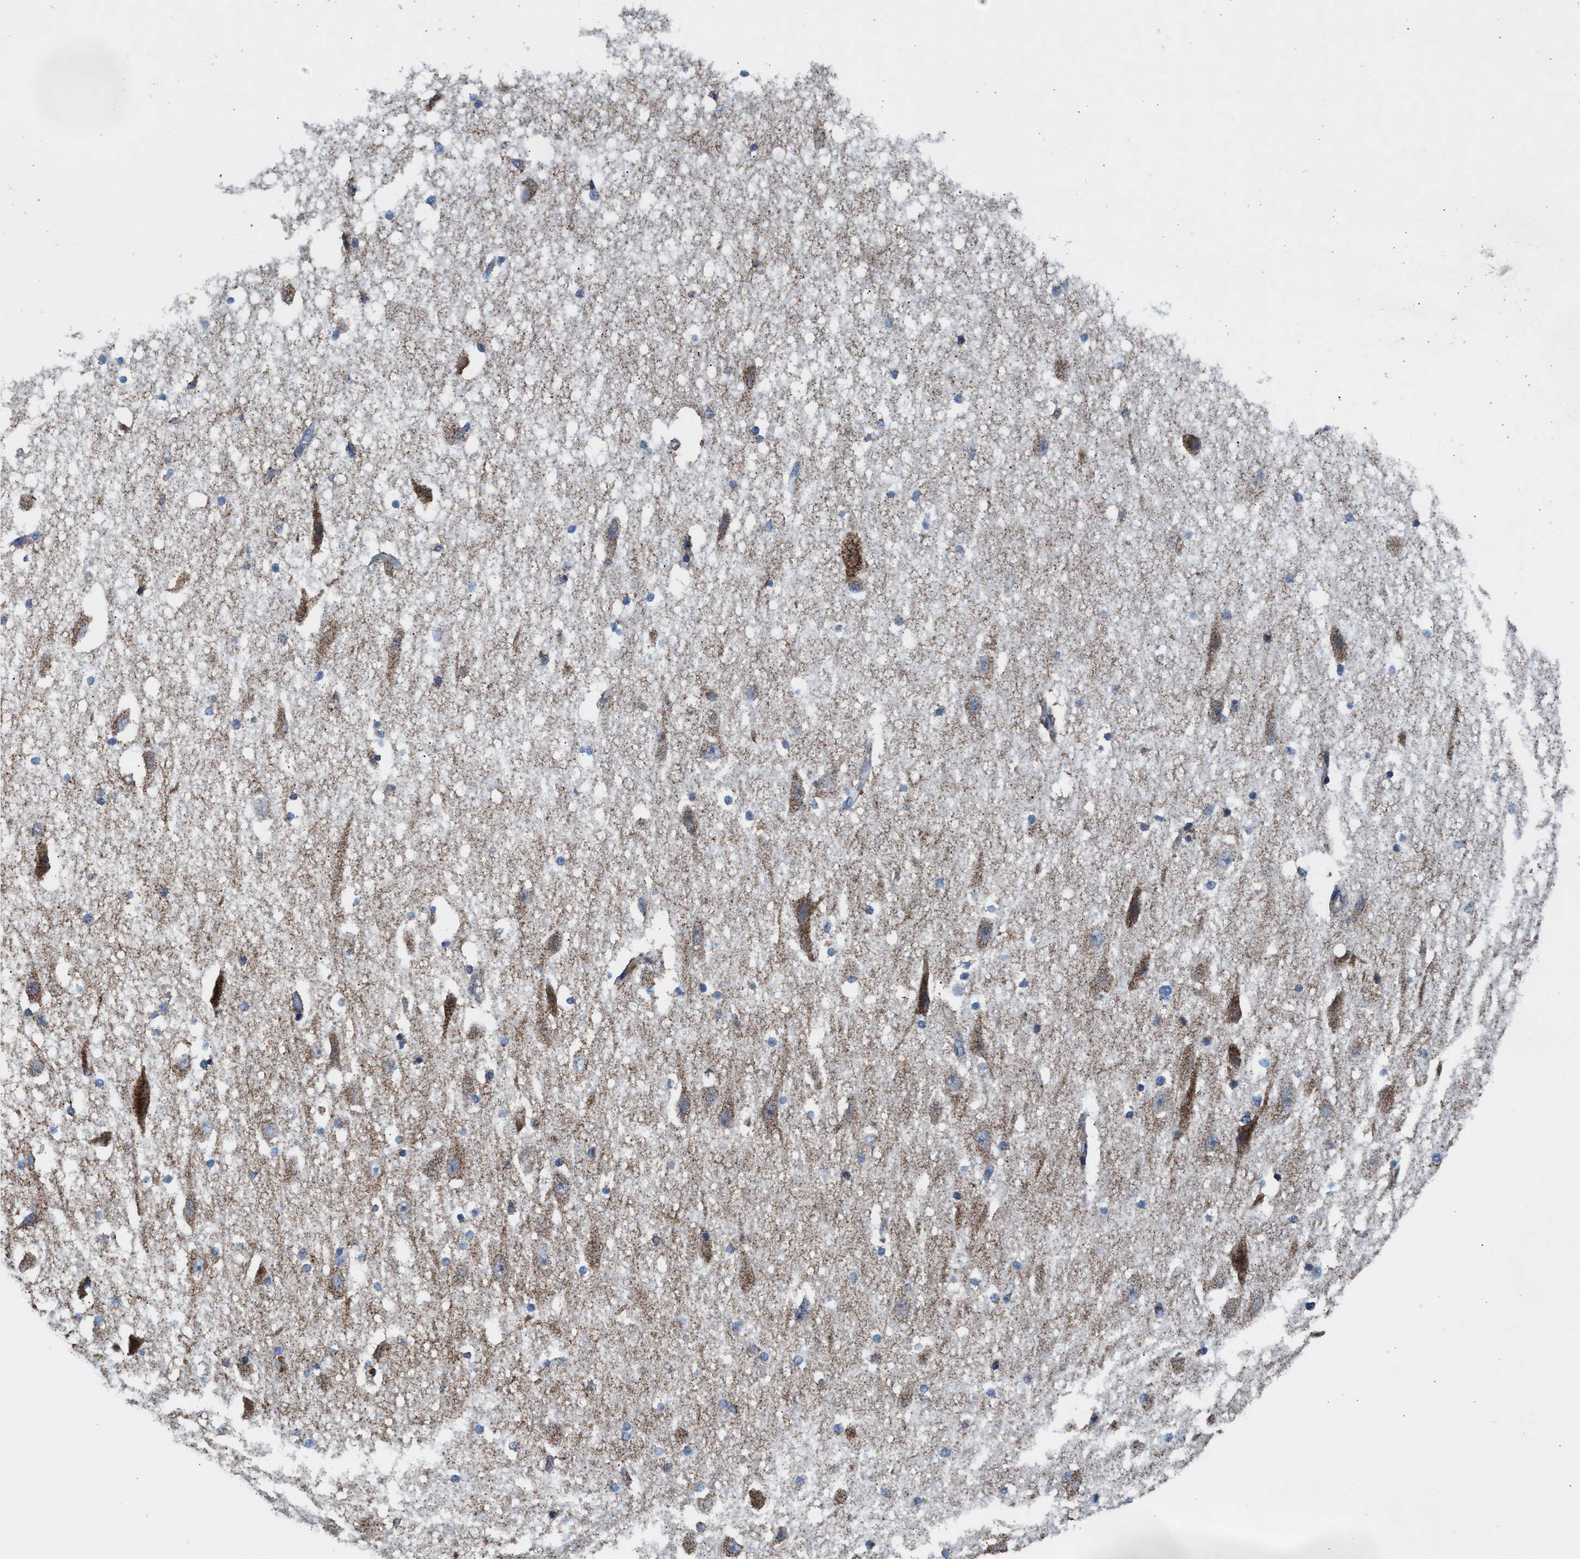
{"staining": {"intensity": "moderate", "quantity": "<25%", "location": "cytoplasmic/membranous"}, "tissue": "hippocampus", "cell_type": "Glial cells", "image_type": "normal", "snomed": [{"axis": "morphology", "description": "Normal tissue, NOS"}, {"axis": "topography", "description": "Hippocampus"}], "caption": "A micrograph showing moderate cytoplasmic/membranous positivity in about <25% of glial cells in benign hippocampus, as visualized by brown immunohistochemical staining.", "gene": "PMPCA", "patient": {"sex": "female", "age": 19}}